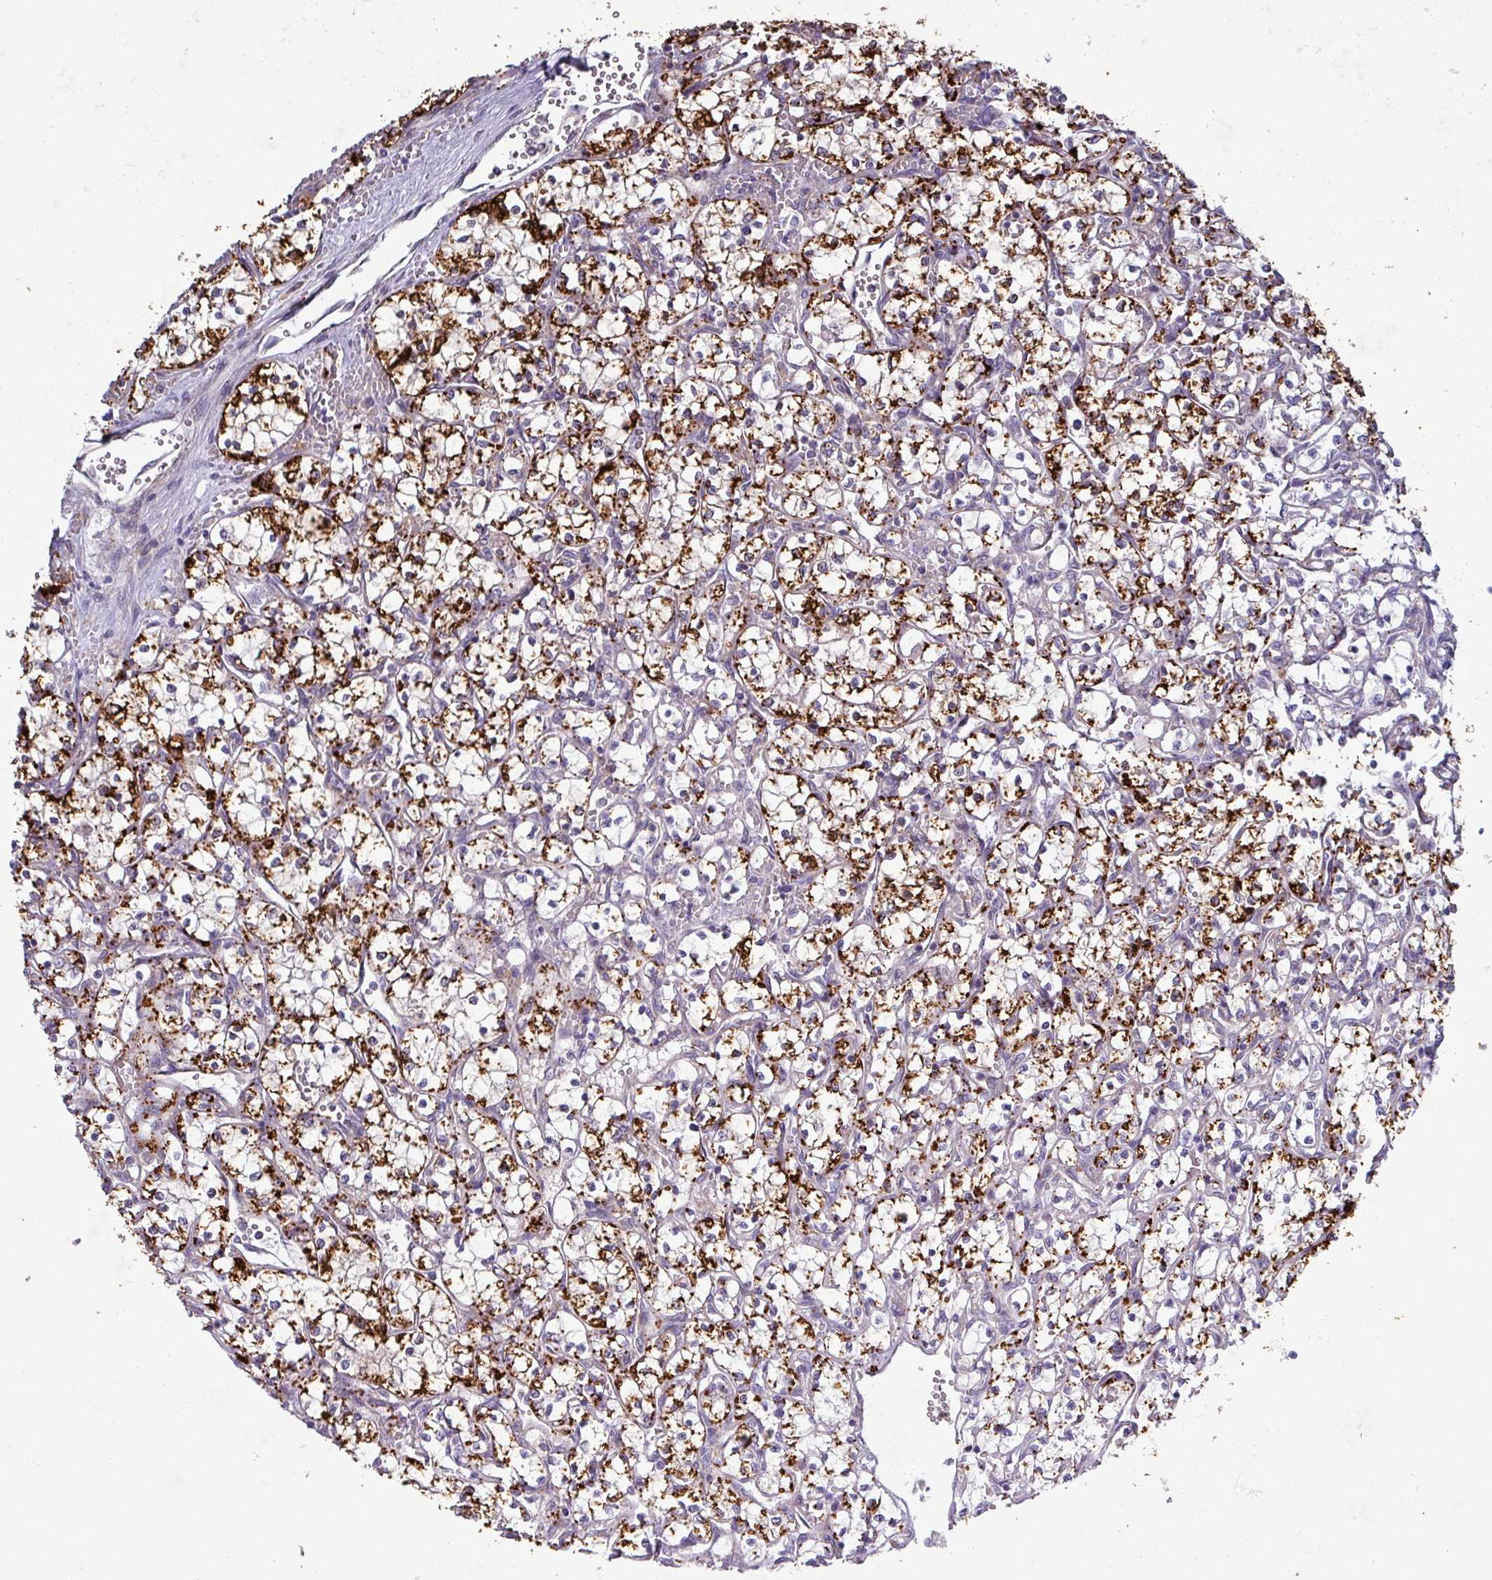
{"staining": {"intensity": "strong", "quantity": "25%-75%", "location": "cytoplasmic/membranous"}, "tissue": "renal cancer", "cell_type": "Tumor cells", "image_type": "cancer", "snomed": [{"axis": "morphology", "description": "Adenocarcinoma, NOS"}, {"axis": "topography", "description": "Kidney"}], "caption": "Immunohistochemistry micrograph of neoplastic tissue: adenocarcinoma (renal) stained using IHC demonstrates high levels of strong protein expression localized specifically in the cytoplasmic/membranous of tumor cells, appearing as a cytoplasmic/membranous brown color.", "gene": "PLIN2", "patient": {"sex": "female", "age": 69}}